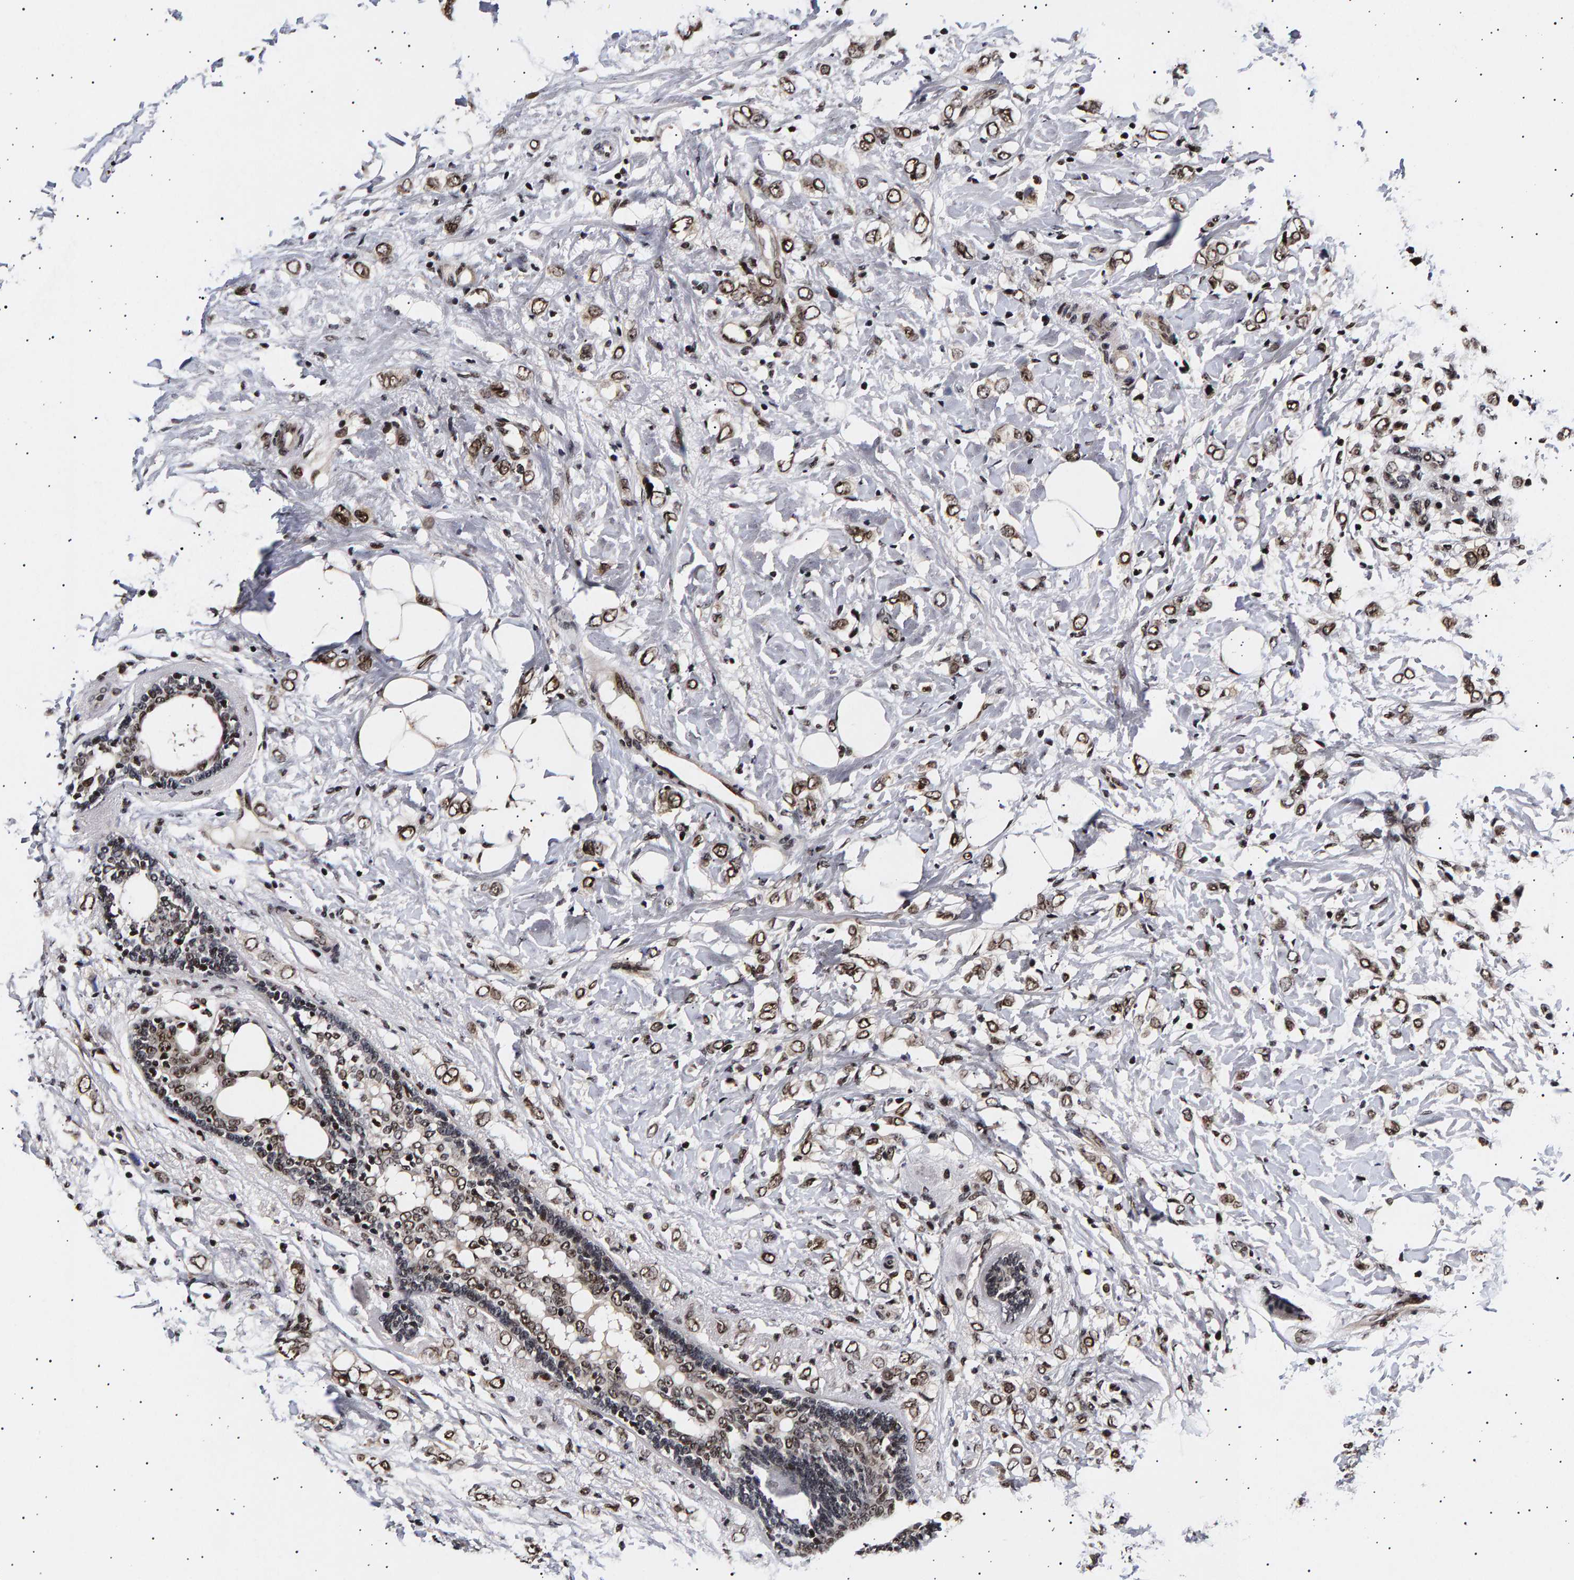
{"staining": {"intensity": "strong", "quantity": ">75%", "location": "cytoplasmic/membranous,nuclear"}, "tissue": "breast cancer", "cell_type": "Tumor cells", "image_type": "cancer", "snomed": [{"axis": "morphology", "description": "Normal tissue, NOS"}, {"axis": "morphology", "description": "Lobular carcinoma"}, {"axis": "topography", "description": "Breast"}], "caption": "This is a histology image of immunohistochemistry staining of lobular carcinoma (breast), which shows strong expression in the cytoplasmic/membranous and nuclear of tumor cells.", "gene": "ANKRD40", "patient": {"sex": "female", "age": 47}}